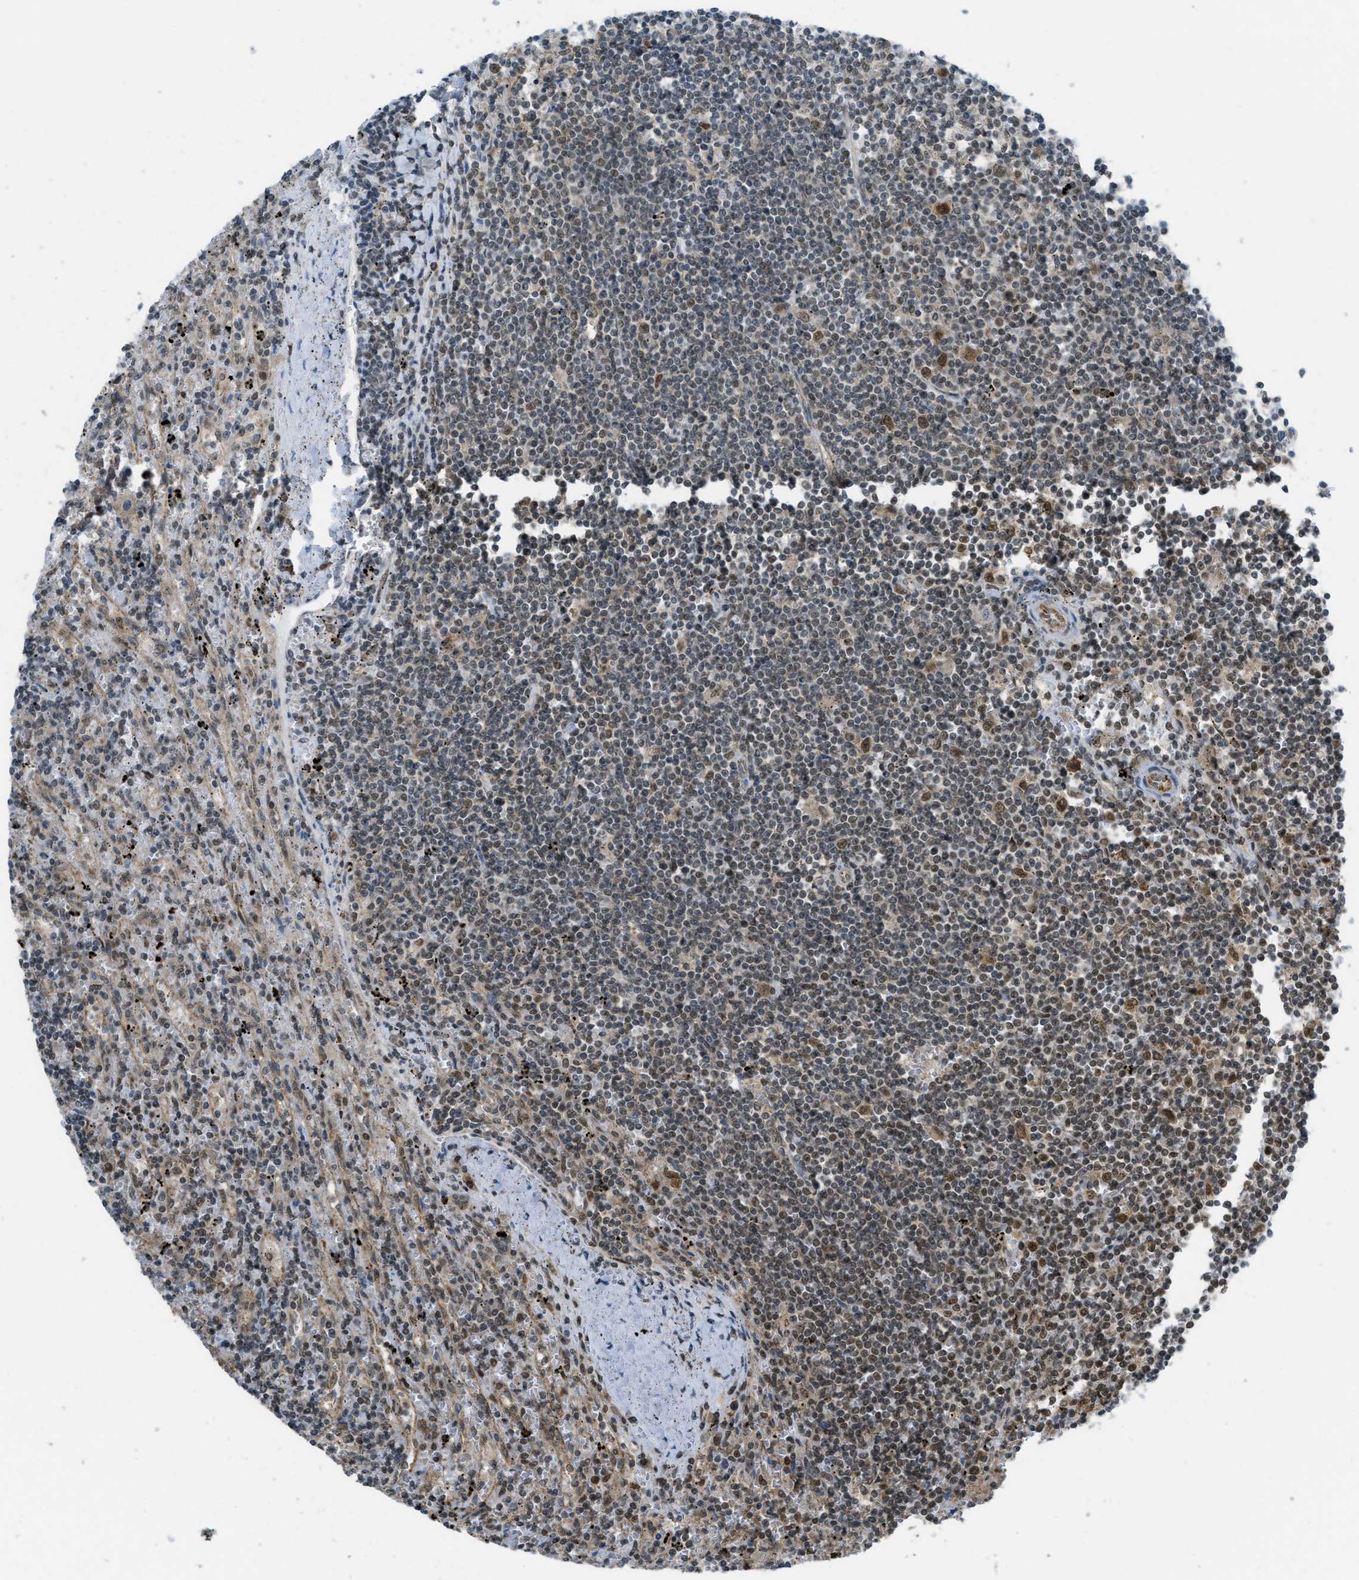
{"staining": {"intensity": "moderate", "quantity": "<25%", "location": "cytoplasmic/membranous,nuclear"}, "tissue": "lymphoma", "cell_type": "Tumor cells", "image_type": "cancer", "snomed": [{"axis": "morphology", "description": "Malignant lymphoma, non-Hodgkin's type, Low grade"}, {"axis": "topography", "description": "Spleen"}], "caption": "Moderate cytoplasmic/membranous and nuclear positivity is seen in about <25% of tumor cells in lymphoma. Using DAB (brown) and hematoxylin (blue) stains, captured at high magnification using brightfield microscopy.", "gene": "TNPO1", "patient": {"sex": "male", "age": 76}}